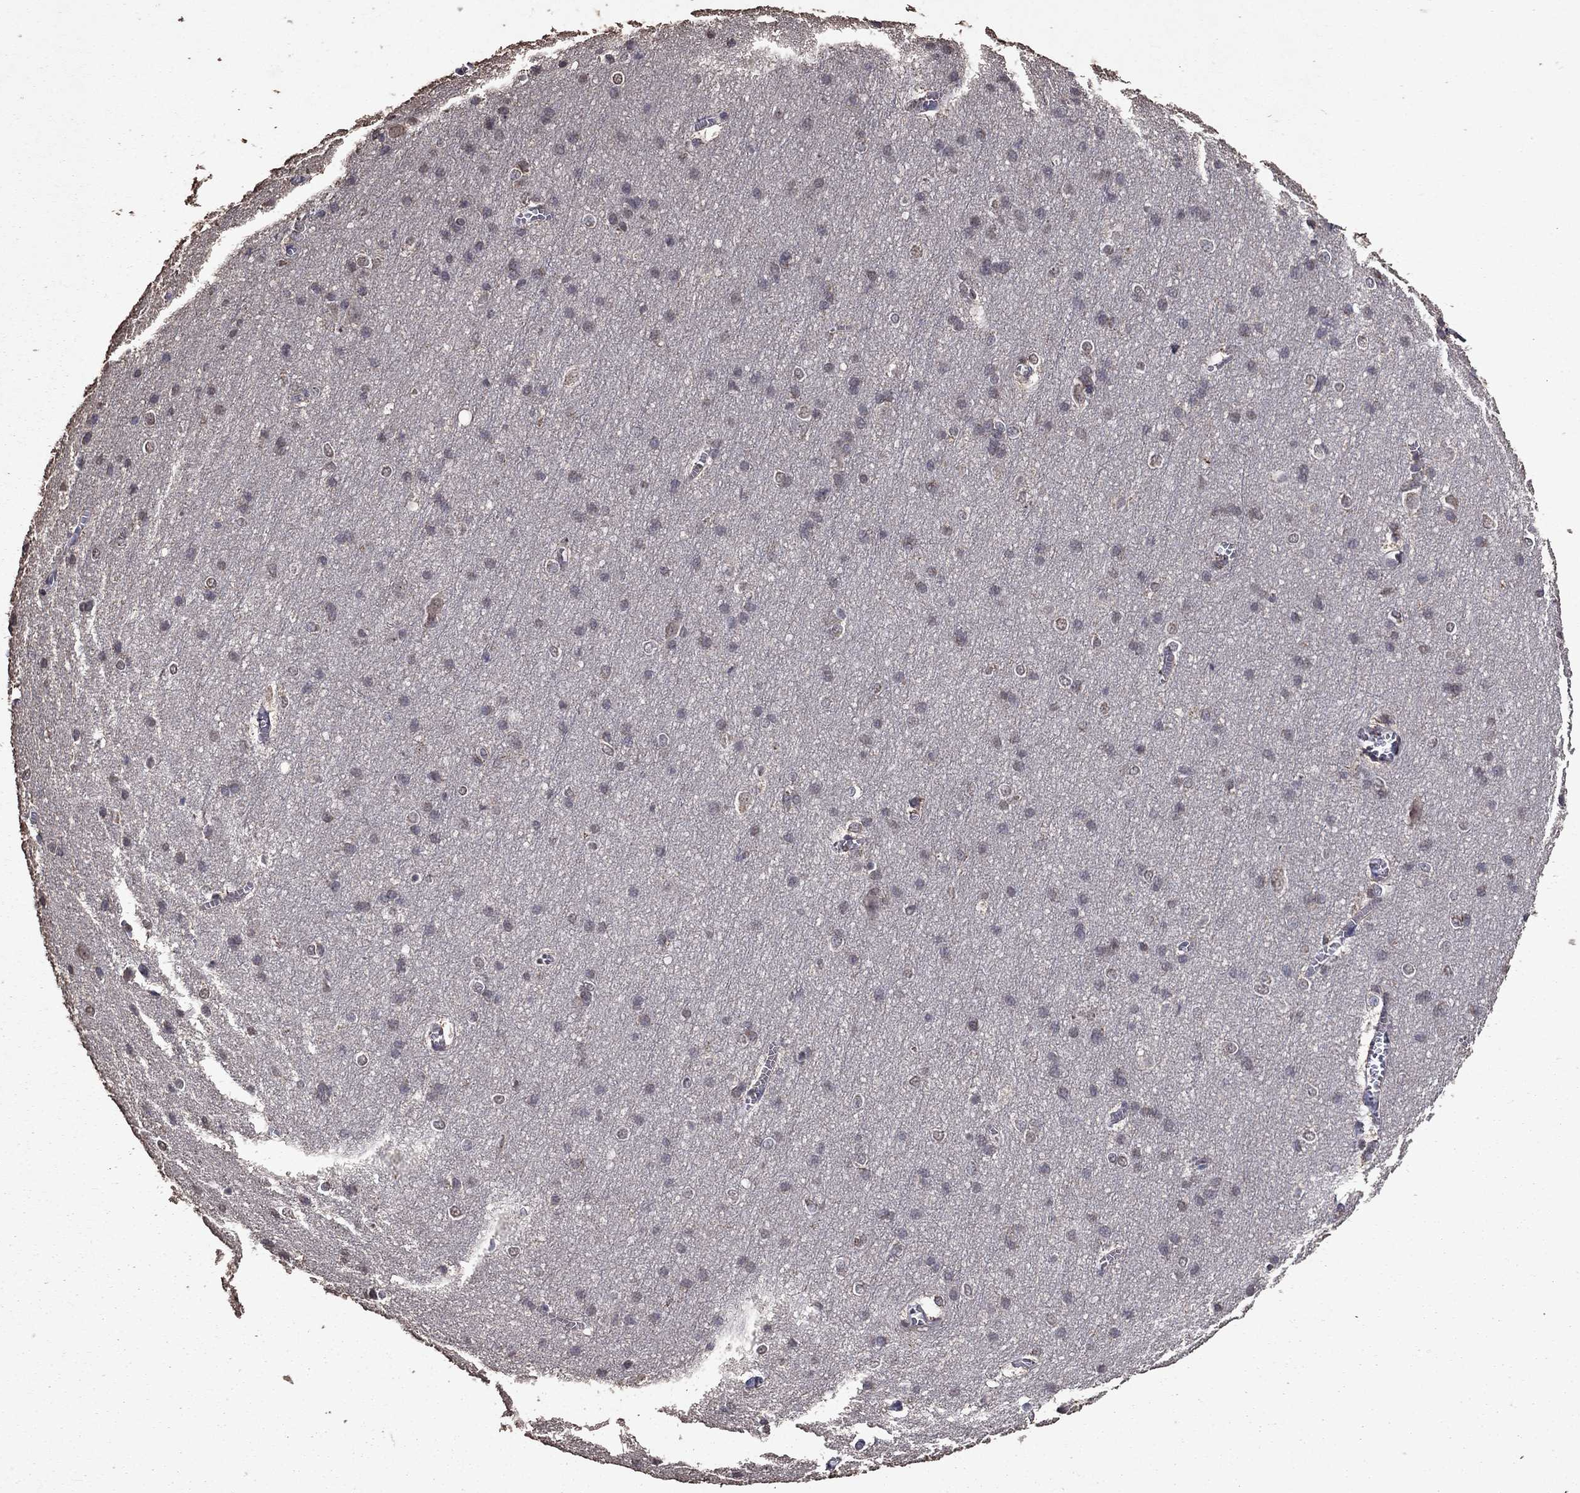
{"staining": {"intensity": "negative", "quantity": "none", "location": "none"}, "tissue": "cerebral cortex", "cell_type": "Endothelial cells", "image_type": "normal", "snomed": [{"axis": "morphology", "description": "Normal tissue, NOS"}, {"axis": "topography", "description": "Cerebral cortex"}], "caption": "Micrograph shows no significant protein expression in endothelial cells of unremarkable cerebral cortex.", "gene": "SERPINA5", "patient": {"sex": "male", "age": 37}}